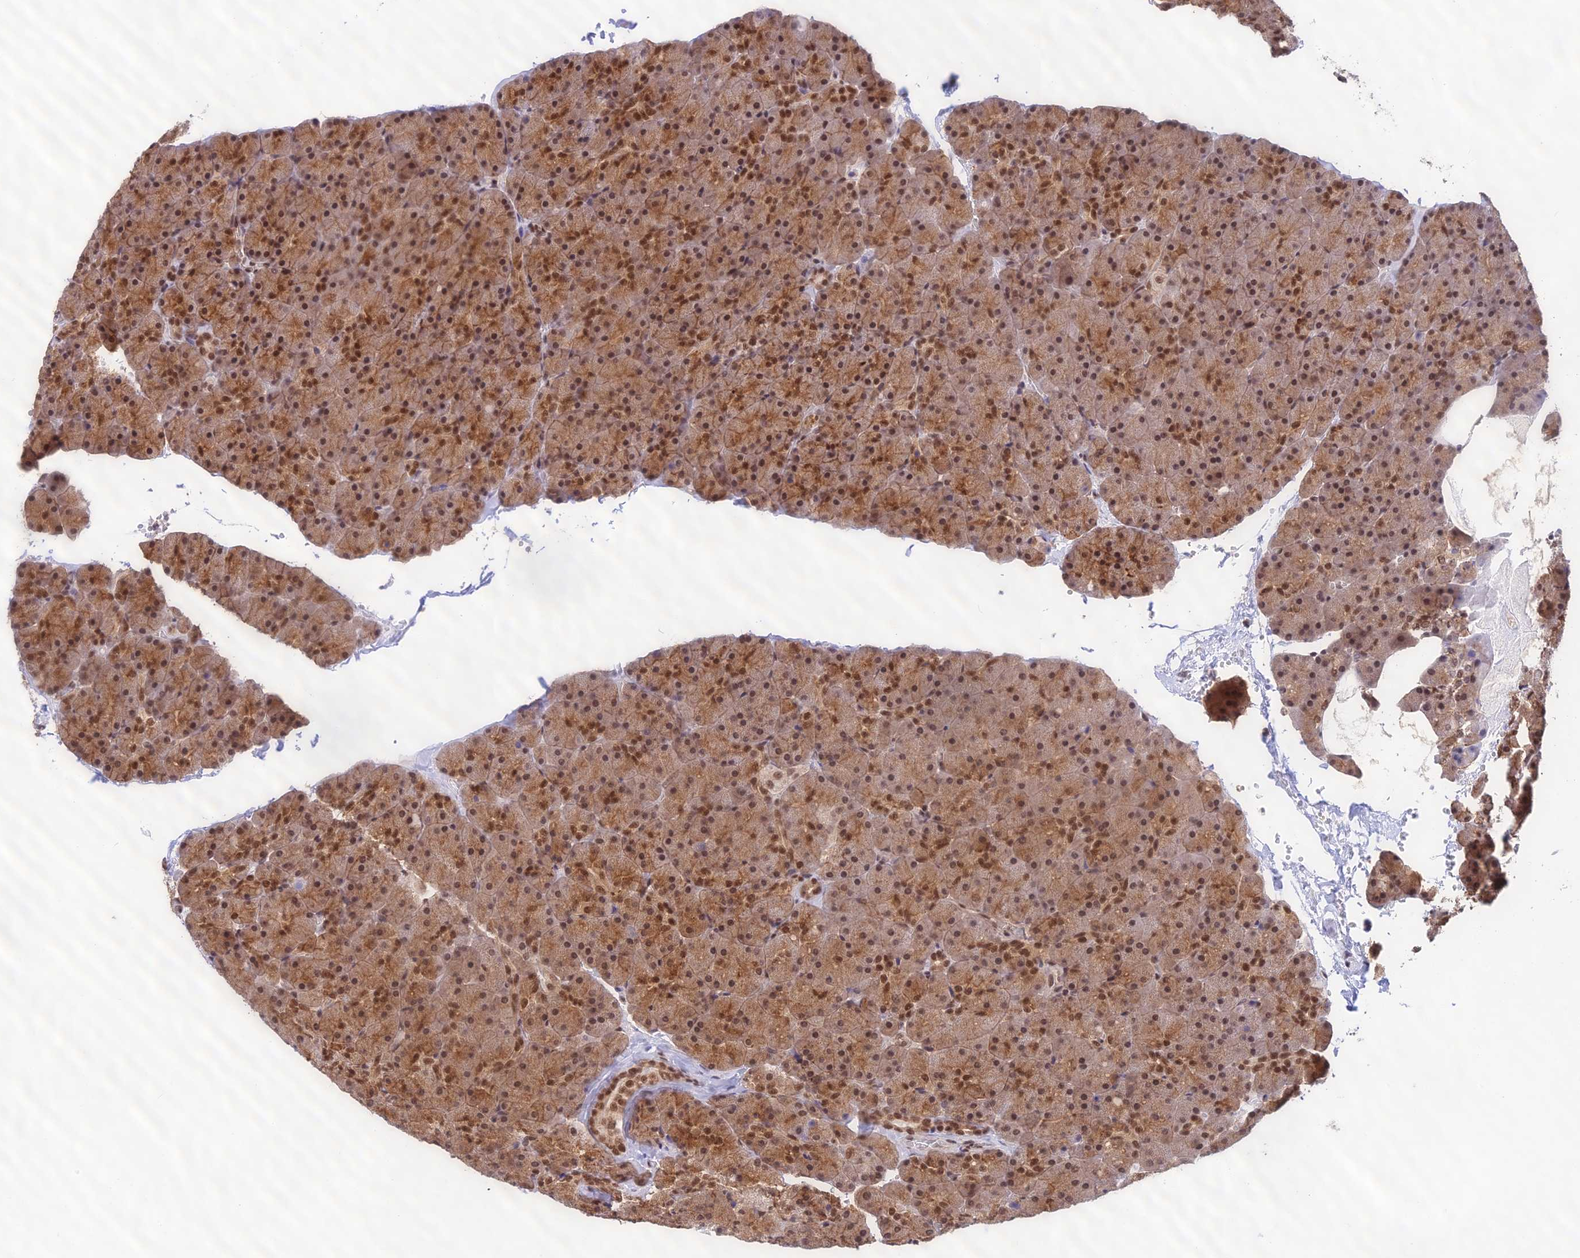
{"staining": {"intensity": "moderate", "quantity": ">75%", "location": "cytoplasmic/membranous,nuclear"}, "tissue": "pancreas", "cell_type": "Exocrine glandular cells", "image_type": "normal", "snomed": [{"axis": "morphology", "description": "Normal tissue, NOS"}, {"axis": "topography", "description": "Pancreas"}], "caption": "Exocrine glandular cells show moderate cytoplasmic/membranous,nuclear staining in about >75% of cells in normal pancreas. (IHC, brightfield microscopy, high magnification).", "gene": "THAP11", "patient": {"sex": "male", "age": 36}}